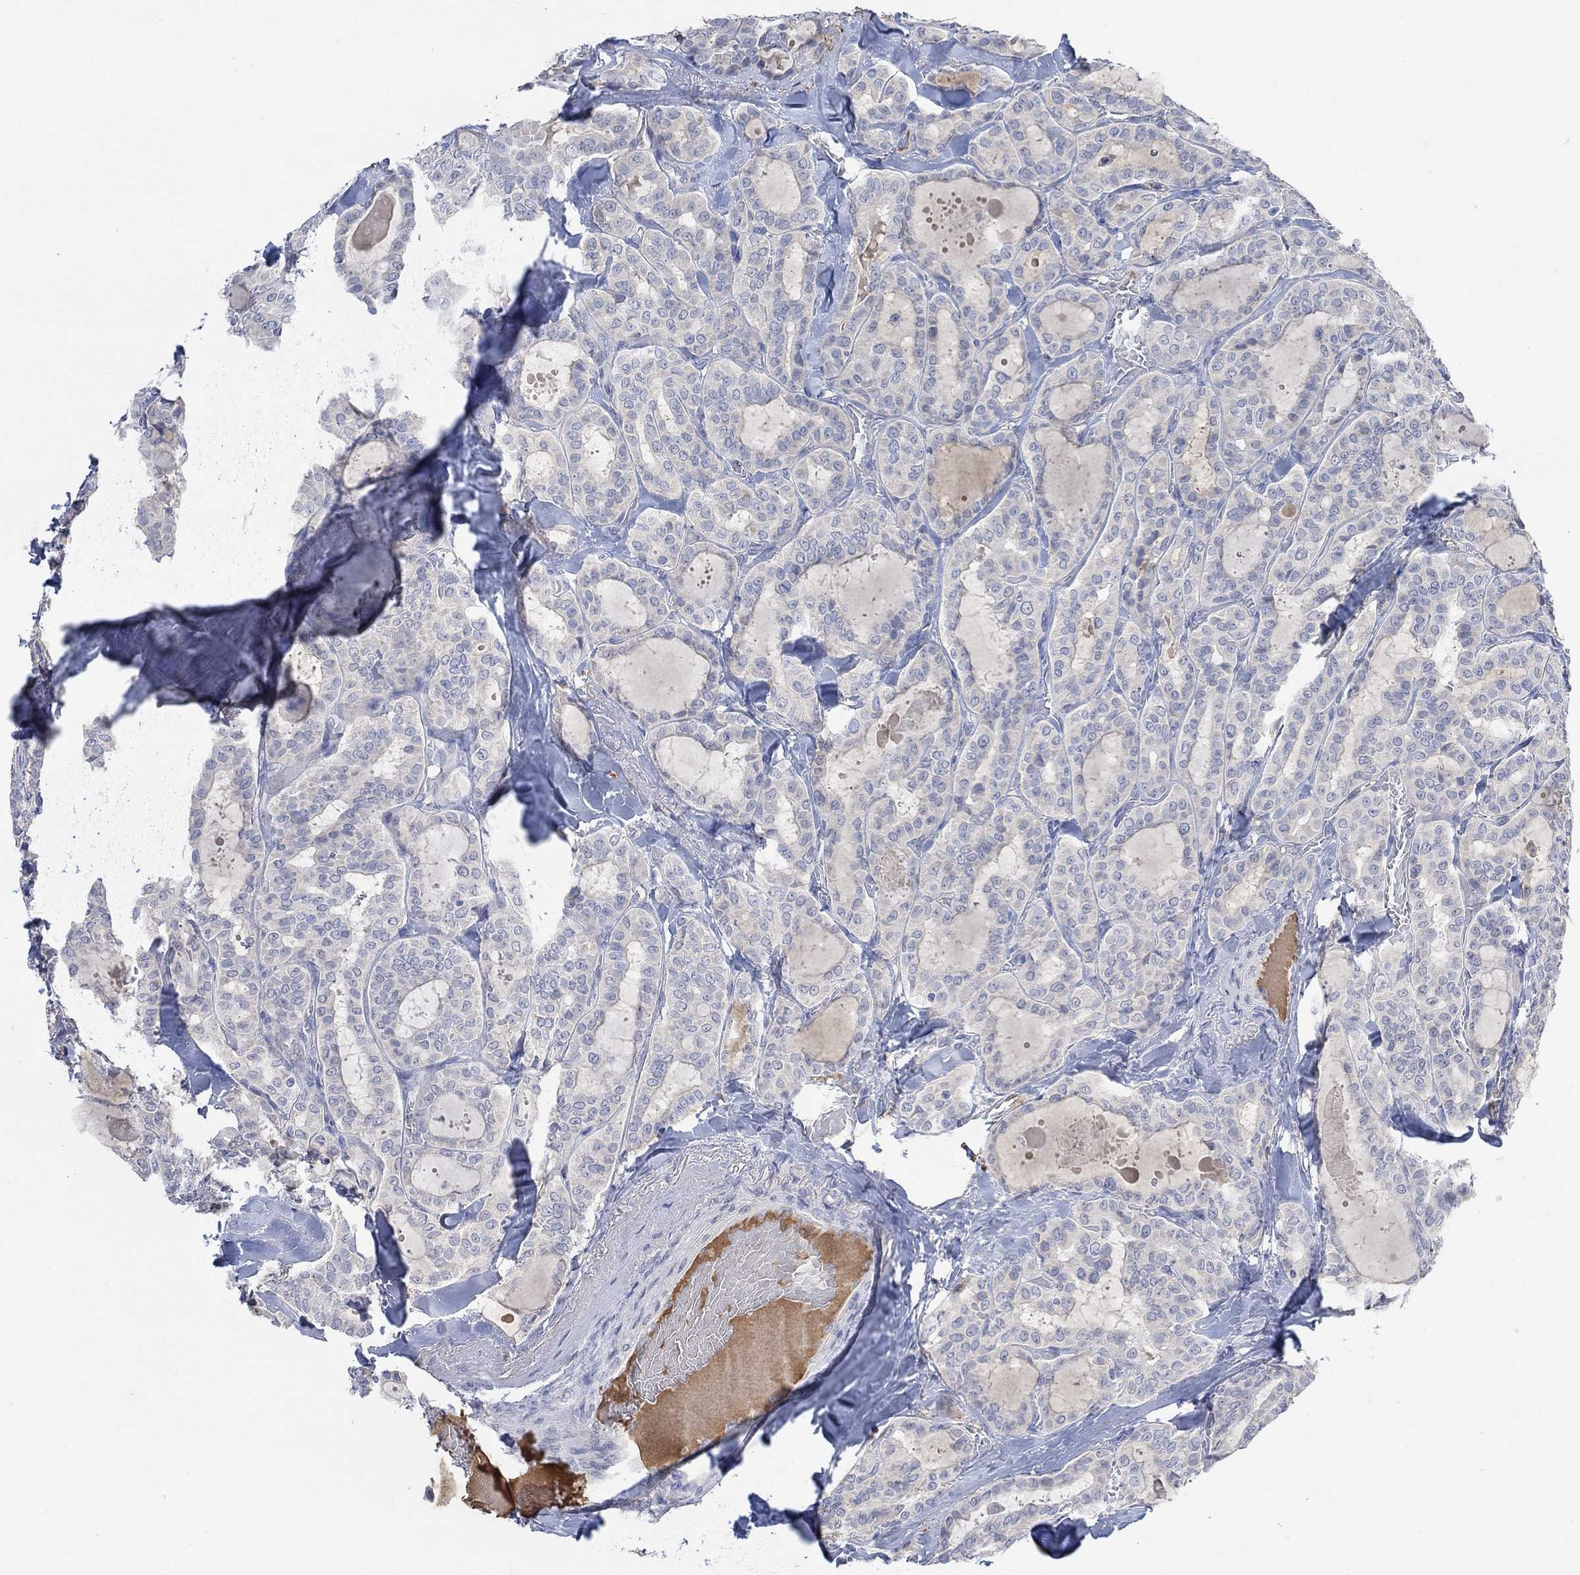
{"staining": {"intensity": "negative", "quantity": "none", "location": "none"}, "tissue": "thyroid cancer", "cell_type": "Tumor cells", "image_type": "cancer", "snomed": [{"axis": "morphology", "description": "Papillary adenocarcinoma, NOS"}, {"axis": "topography", "description": "Thyroid gland"}], "caption": "High power microscopy image of an immunohistochemistry (IHC) photomicrograph of thyroid cancer, revealing no significant positivity in tumor cells.", "gene": "MSTN", "patient": {"sex": "female", "age": 39}}